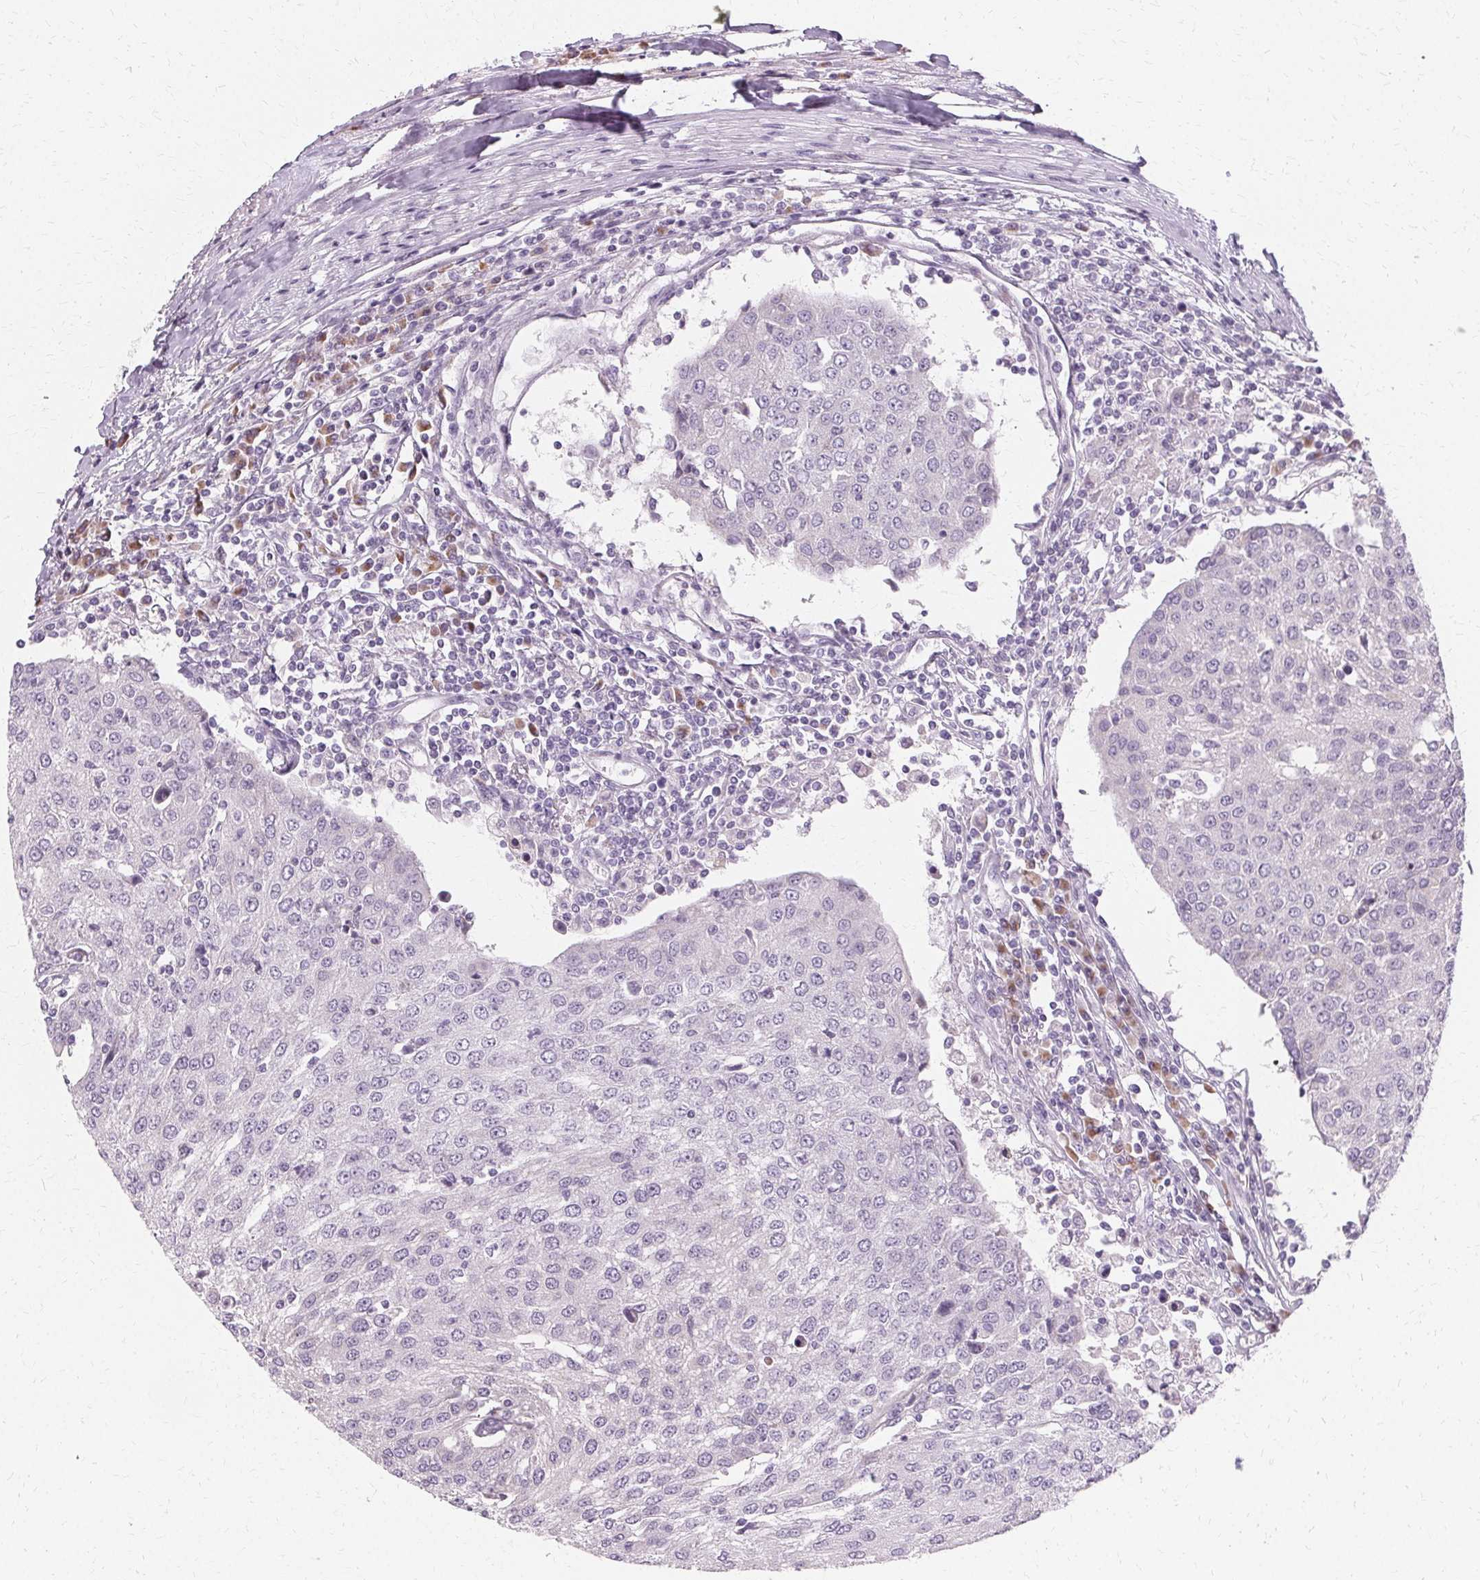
{"staining": {"intensity": "negative", "quantity": "none", "location": "none"}, "tissue": "urothelial cancer", "cell_type": "Tumor cells", "image_type": "cancer", "snomed": [{"axis": "morphology", "description": "Urothelial carcinoma, High grade"}, {"axis": "topography", "description": "Urinary bladder"}], "caption": "A photomicrograph of urothelial cancer stained for a protein displays no brown staining in tumor cells. (DAB (3,3'-diaminobenzidine) IHC, high magnification).", "gene": "FCRL3", "patient": {"sex": "female", "age": 85}}